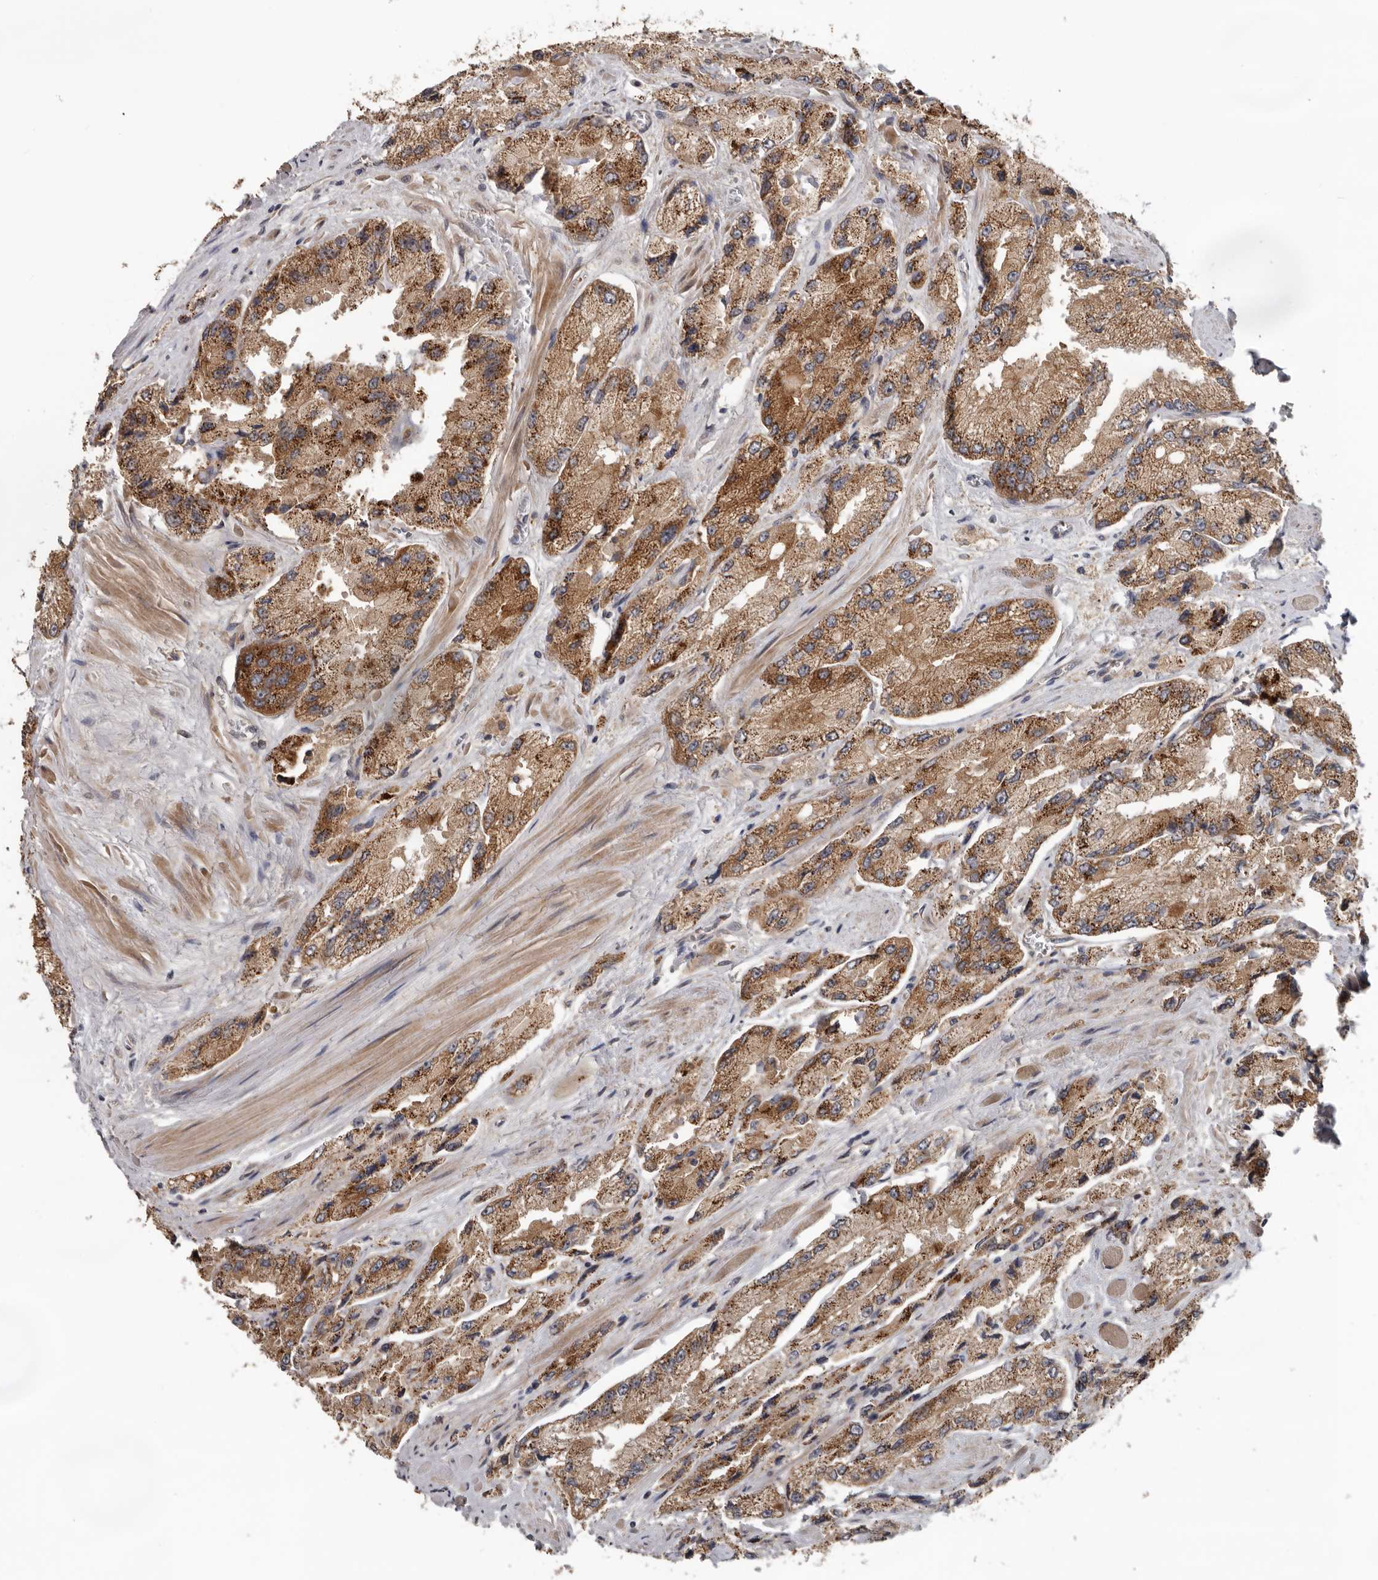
{"staining": {"intensity": "moderate", "quantity": ">75%", "location": "cytoplasmic/membranous"}, "tissue": "prostate cancer", "cell_type": "Tumor cells", "image_type": "cancer", "snomed": [{"axis": "morphology", "description": "Adenocarcinoma, High grade"}, {"axis": "topography", "description": "Prostate"}], "caption": "Protein analysis of prostate high-grade adenocarcinoma tissue displays moderate cytoplasmic/membranous positivity in about >75% of tumor cells.", "gene": "HINT3", "patient": {"sex": "male", "age": 58}}